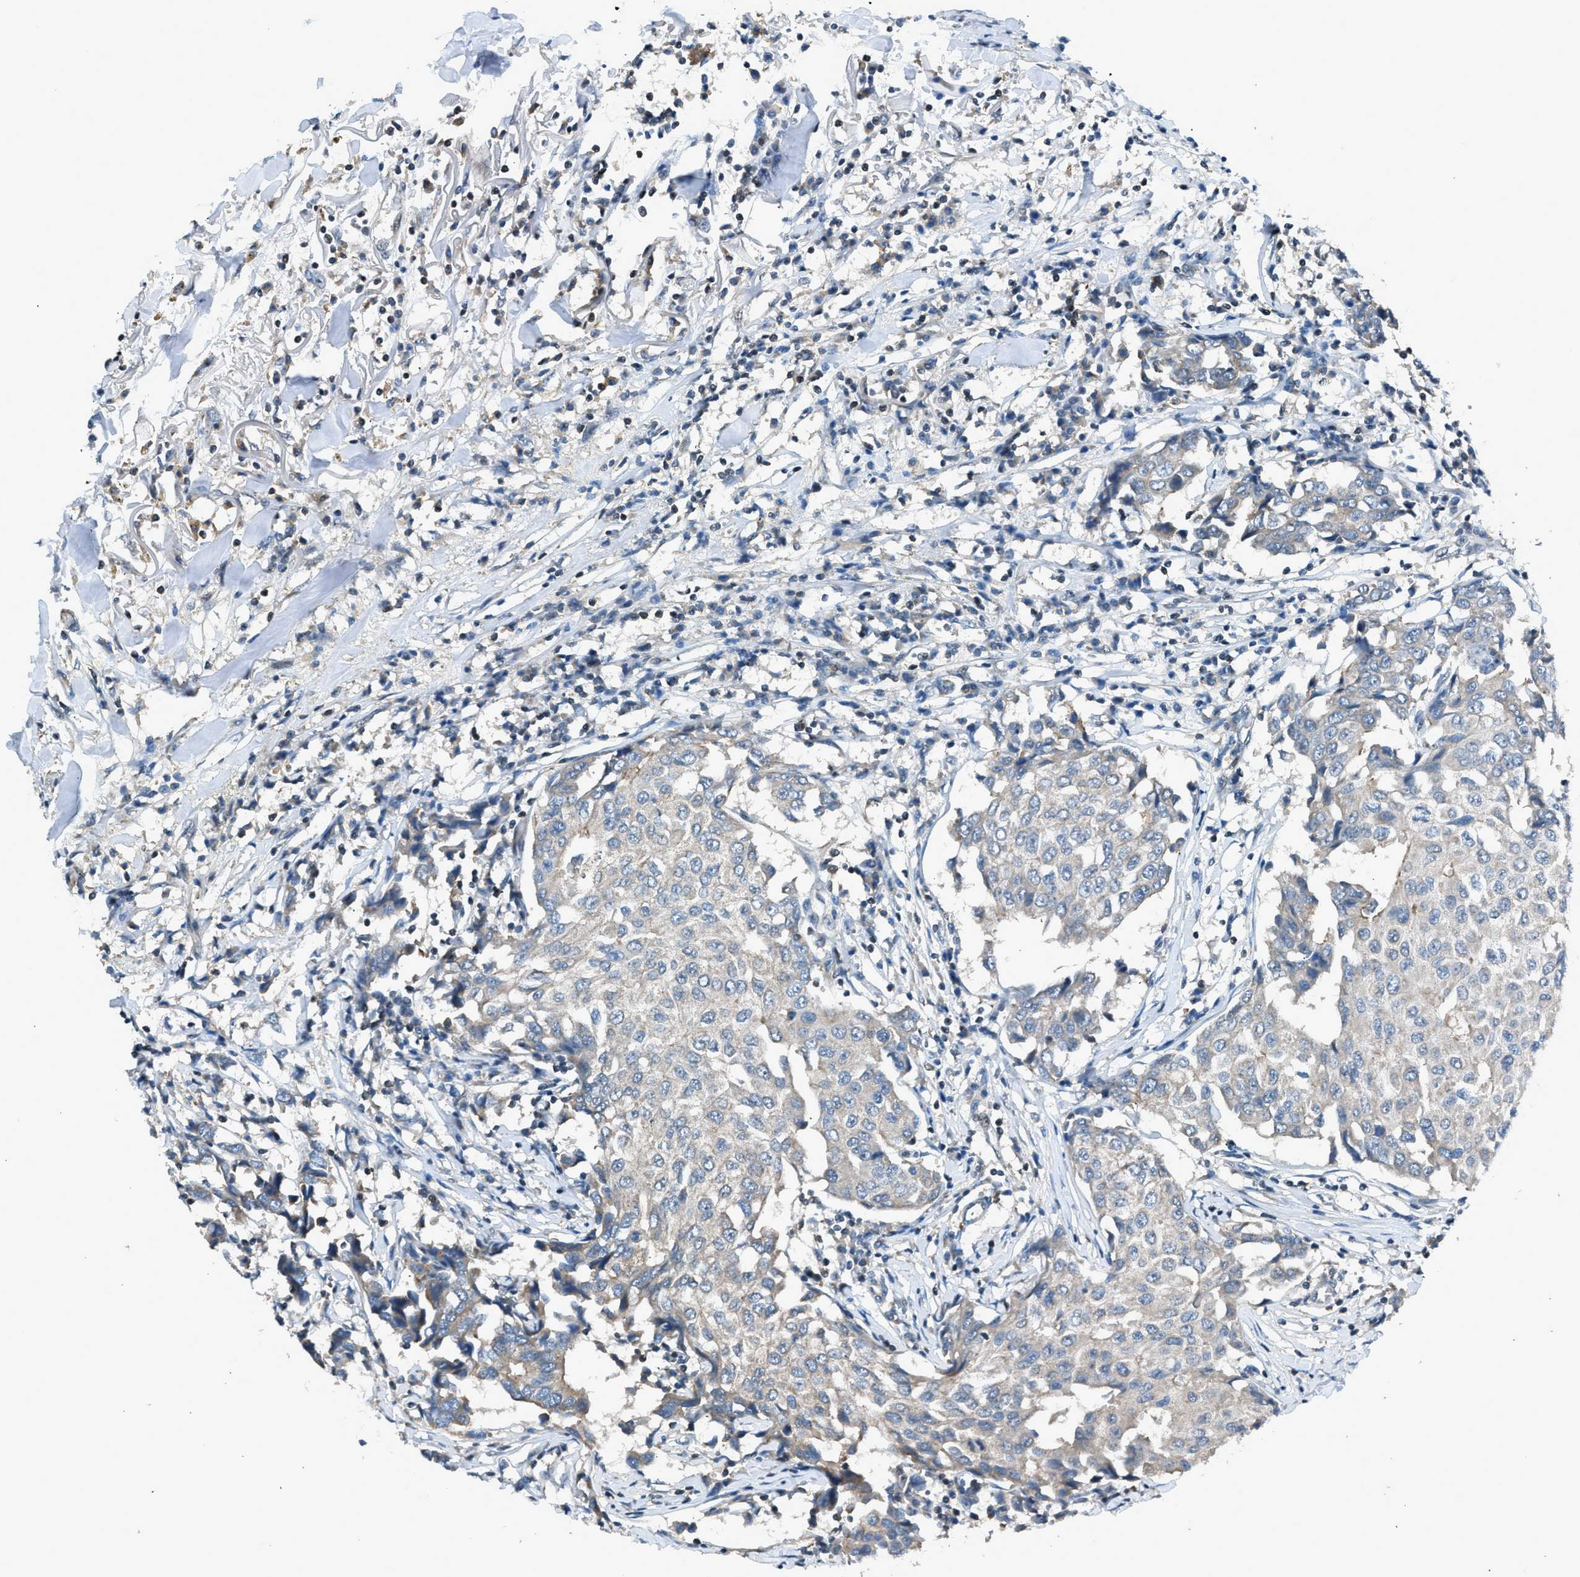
{"staining": {"intensity": "weak", "quantity": "25%-75%", "location": "cytoplasmic/membranous"}, "tissue": "breast cancer", "cell_type": "Tumor cells", "image_type": "cancer", "snomed": [{"axis": "morphology", "description": "Duct carcinoma"}, {"axis": "topography", "description": "Breast"}], "caption": "Breast invasive ductal carcinoma stained with DAB IHC reveals low levels of weak cytoplasmic/membranous expression in approximately 25%-75% of tumor cells.", "gene": "LMLN", "patient": {"sex": "female", "age": 80}}